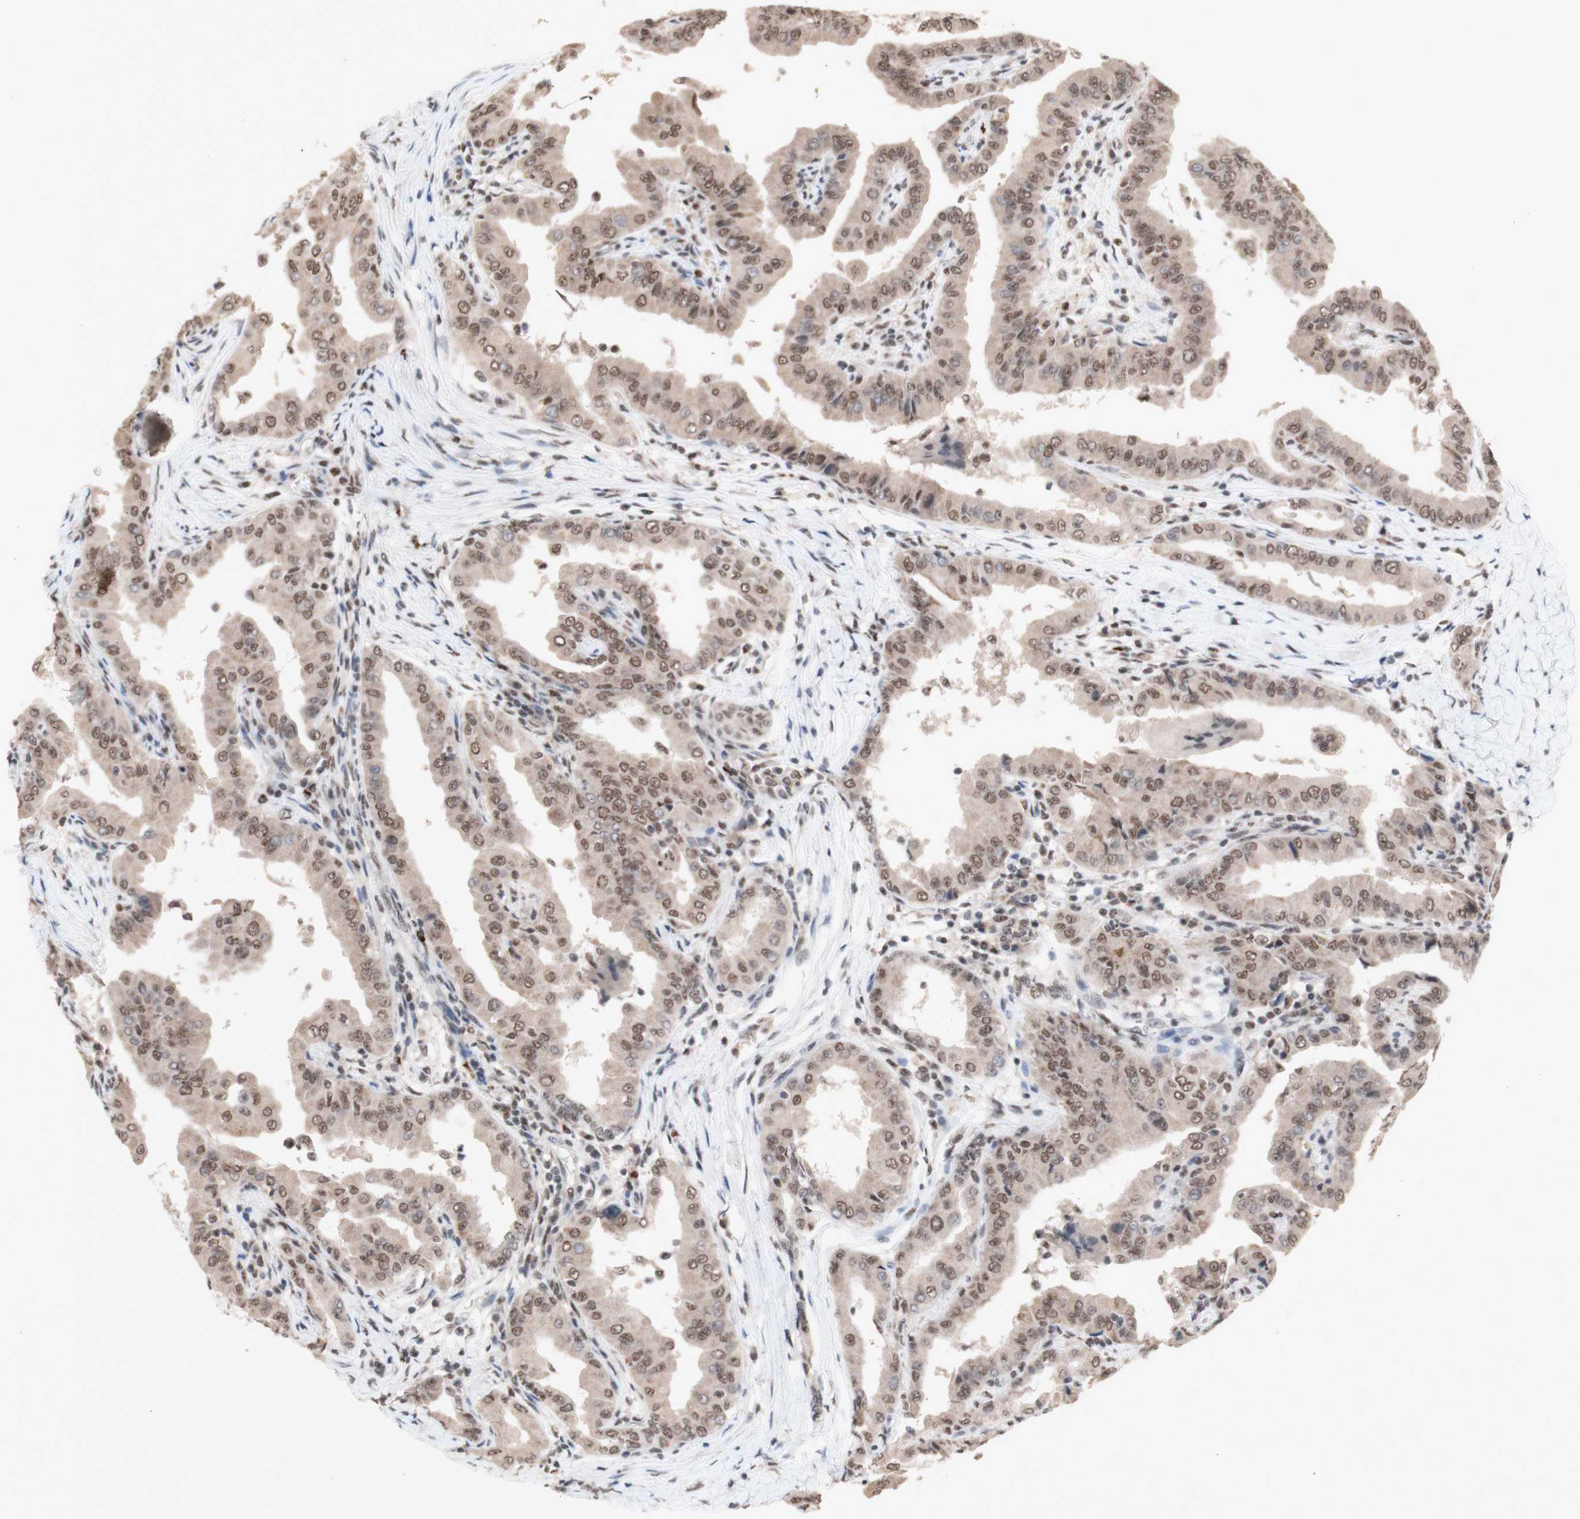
{"staining": {"intensity": "weak", "quantity": ">75%", "location": "nuclear"}, "tissue": "thyroid cancer", "cell_type": "Tumor cells", "image_type": "cancer", "snomed": [{"axis": "morphology", "description": "Papillary adenocarcinoma, NOS"}, {"axis": "topography", "description": "Thyroid gland"}], "caption": "Papillary adenocarcinoma (thyroid) stained with a brown dye displays weak nuclear positive expression in about >75% of tumor cells.", "gene": "SFPQ", "patient": {"sex": "male", "age": 33}}